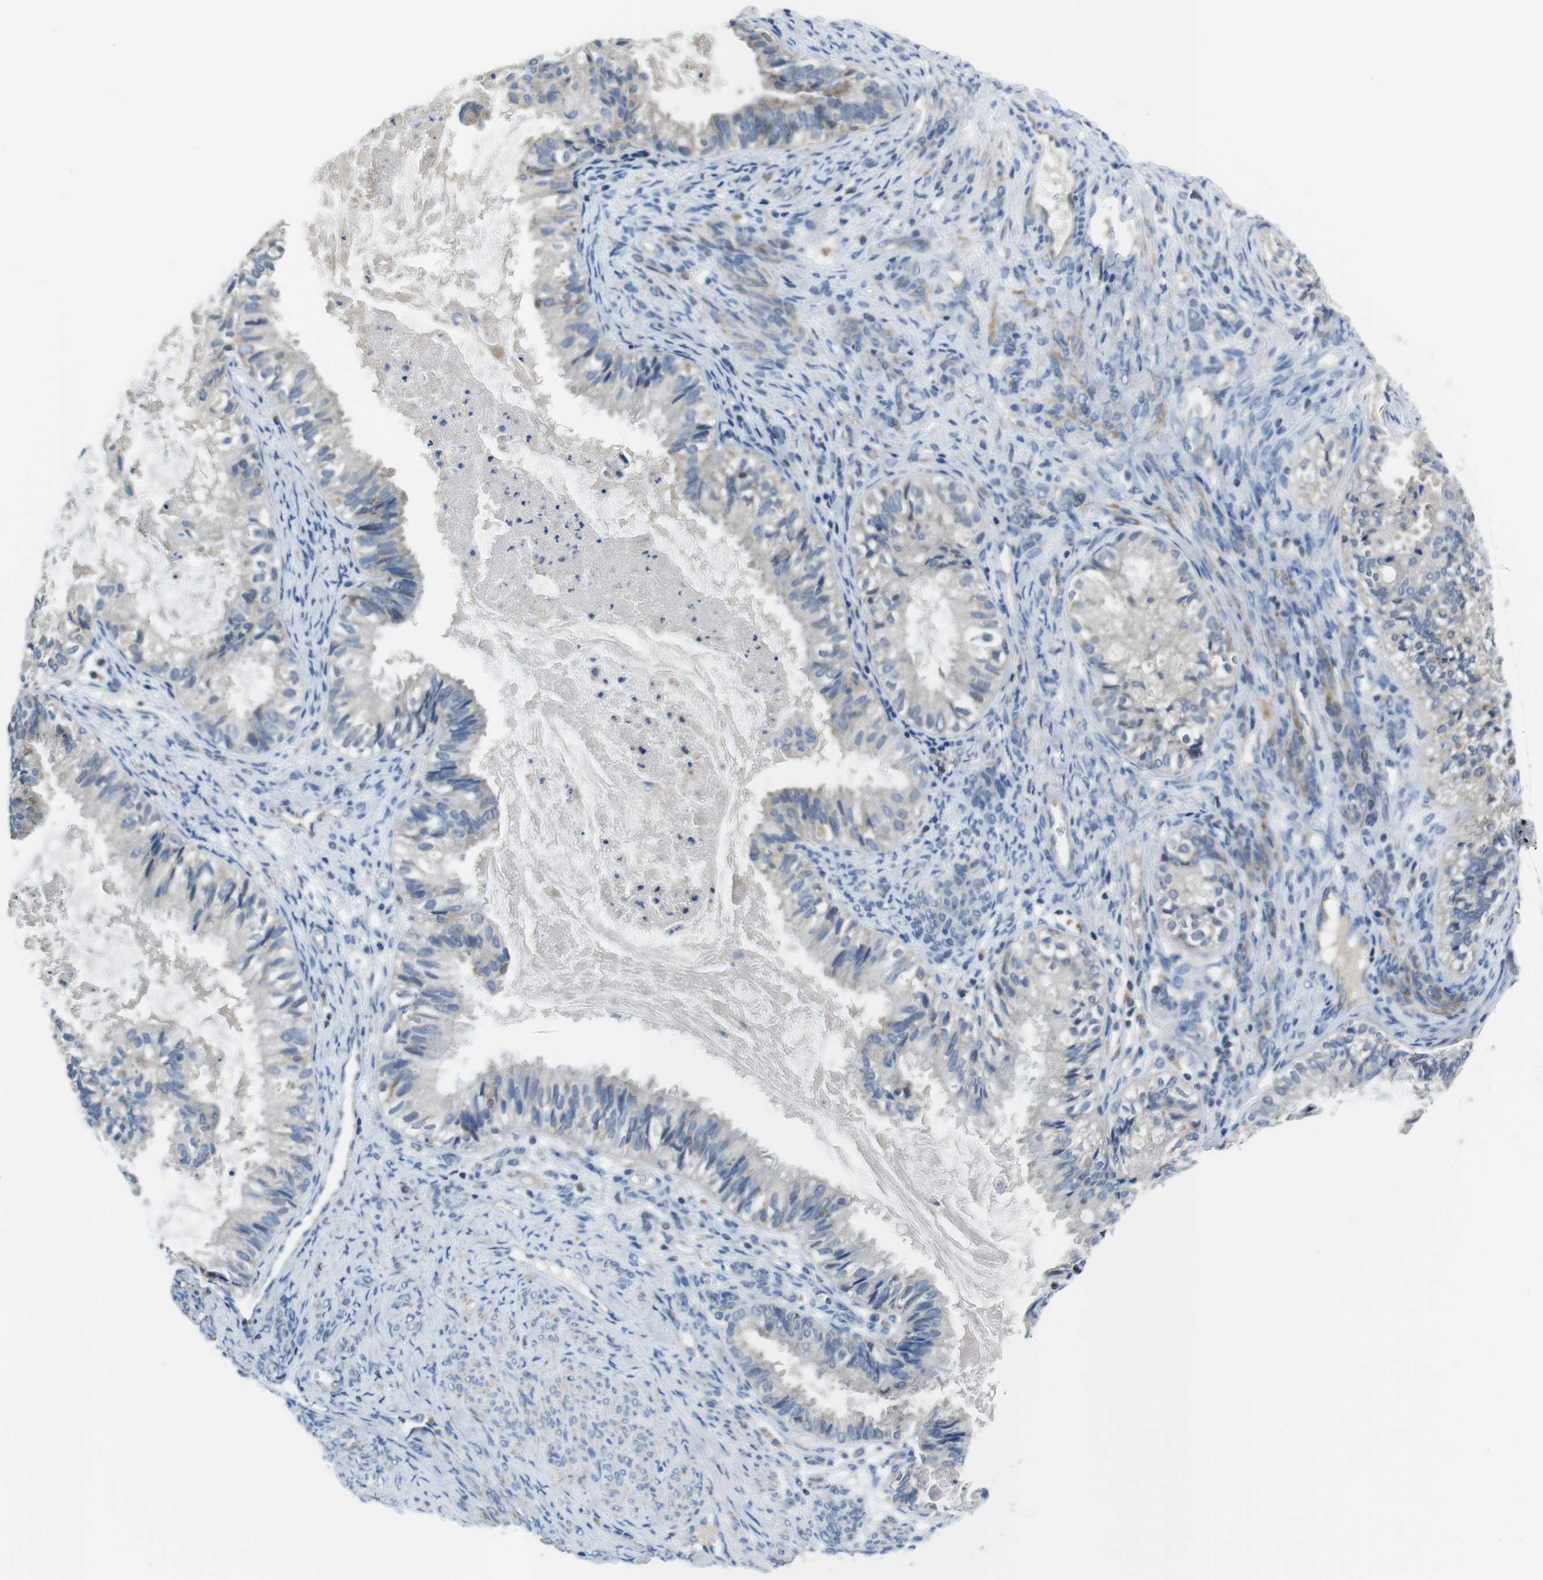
{"staining": {"intensity": "negative", "quantity": "none", "location": "none"}, "tissue": "cervical cancer", "cell_type": "Tumor cells", "image_type": "cancer", "snomed": [{"axis": "morphology", "description": "Normal tissue, NOS"}, {"axis": "morphology", "description": "Adenocarcinoma, NOS"}, {"axis": "topography", "description": "Cervix"}, {"axis": "topography", "description": "Endometrium"}], "caption": "Immunohistochemical staining of human cervical cancer exhibits no significant staining in tumor cells. Nuclei are stained in blue.", "gene": "PIK3CD", "patient": {"sex": "female", "age": 86}}